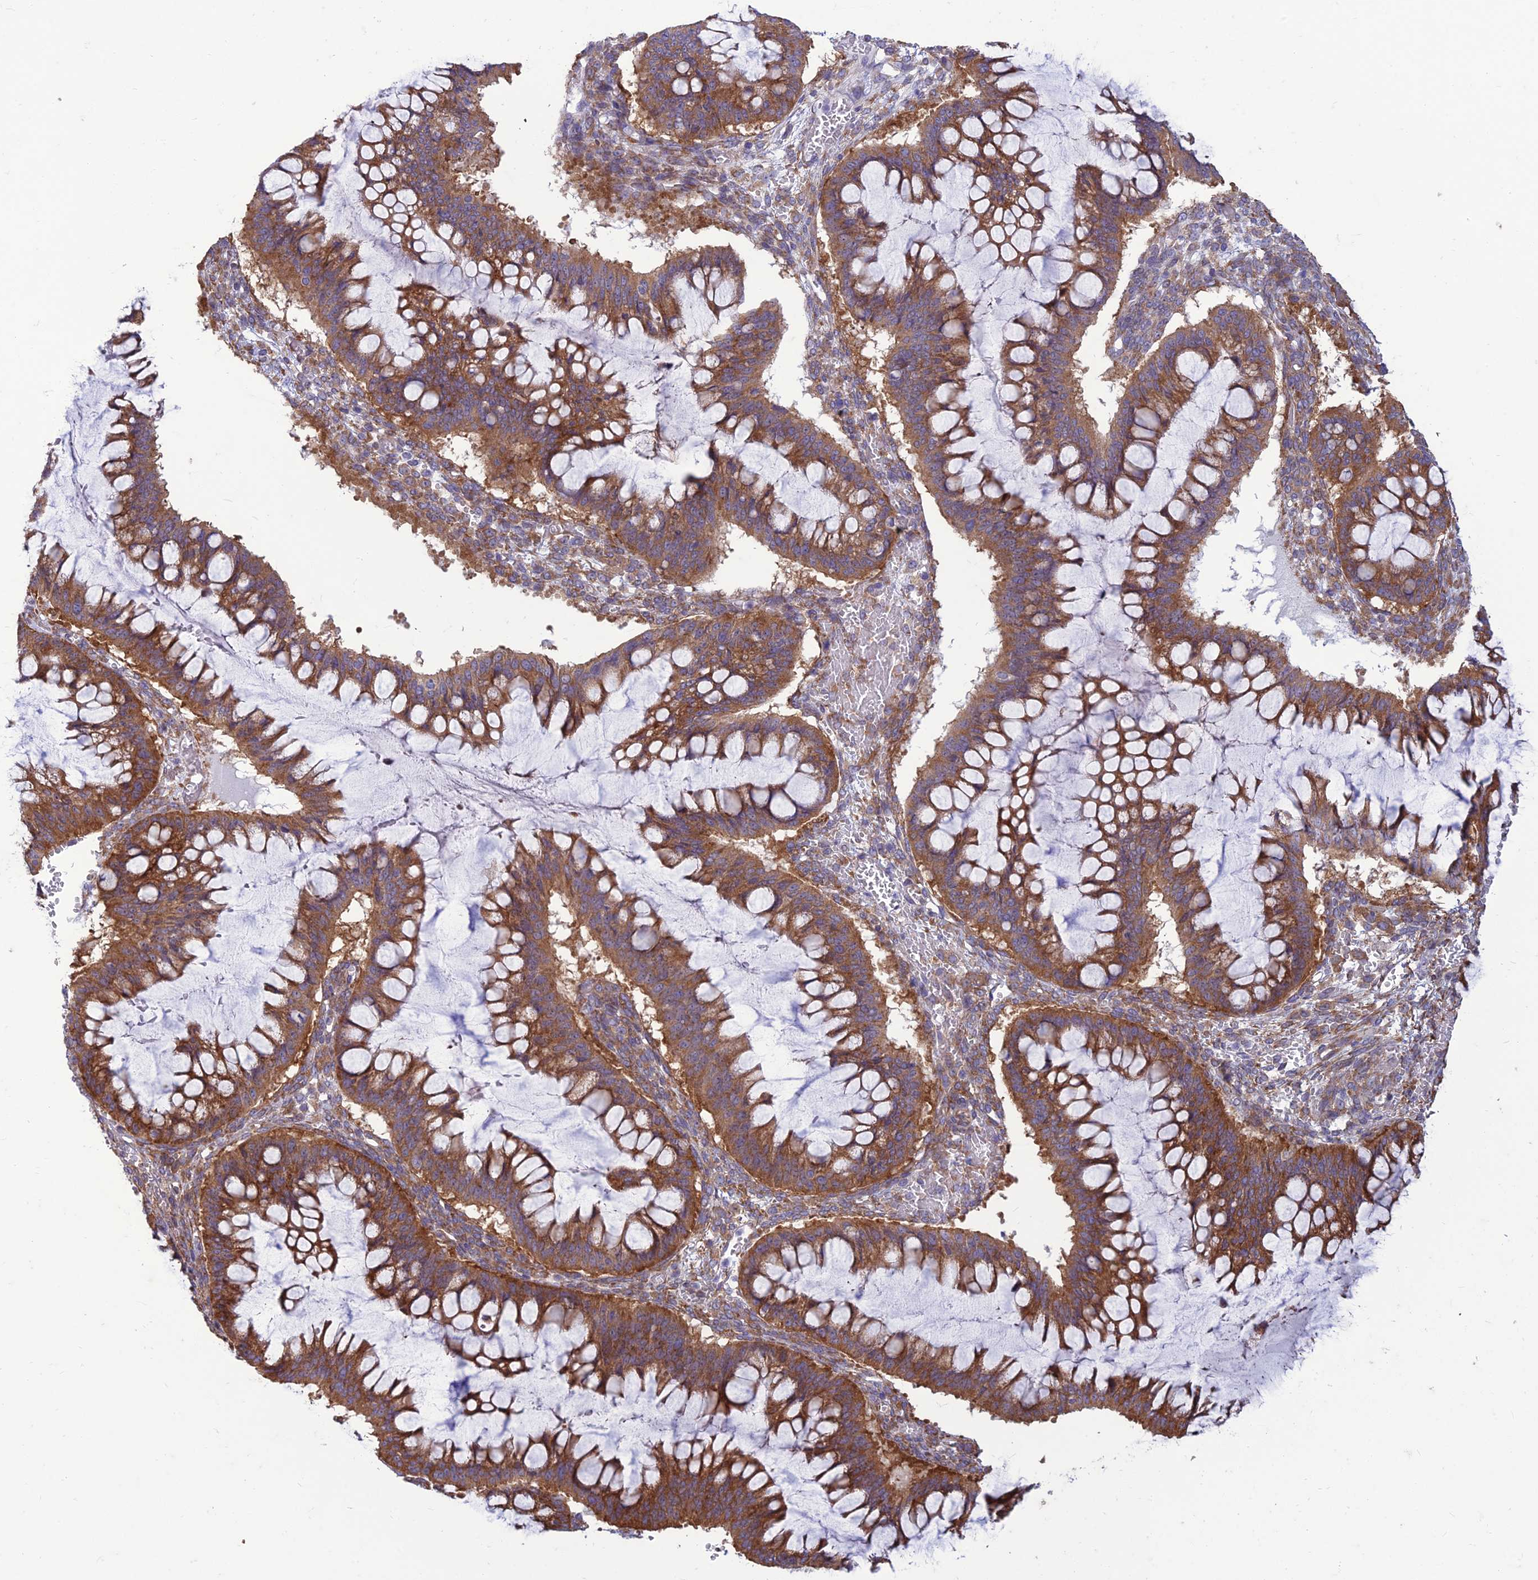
{"staining": {"intensity": "moderate", "quantity": ">75%", "location": "cytoplasmic/membranous"}, "tissue": "ovarian cancer", "cell_type": "Tumor cells", "image_type": "cancer", "snomed": [{"axis": "morphology", "description": "Cystadenocarcinoma, mucinous, NOS"}, {"axis": "topography", "description": "Ovary"}], "caption": "Ovarian cancer stained with DAB immunohistochemistry (IHC) demonstrates medium levels of moderate cytoplasmic/membranous positivity in about >75% of tumor cells.", "gene": "RPL17-C18orf32", "patient": {"sex": "female", "age": 73}}